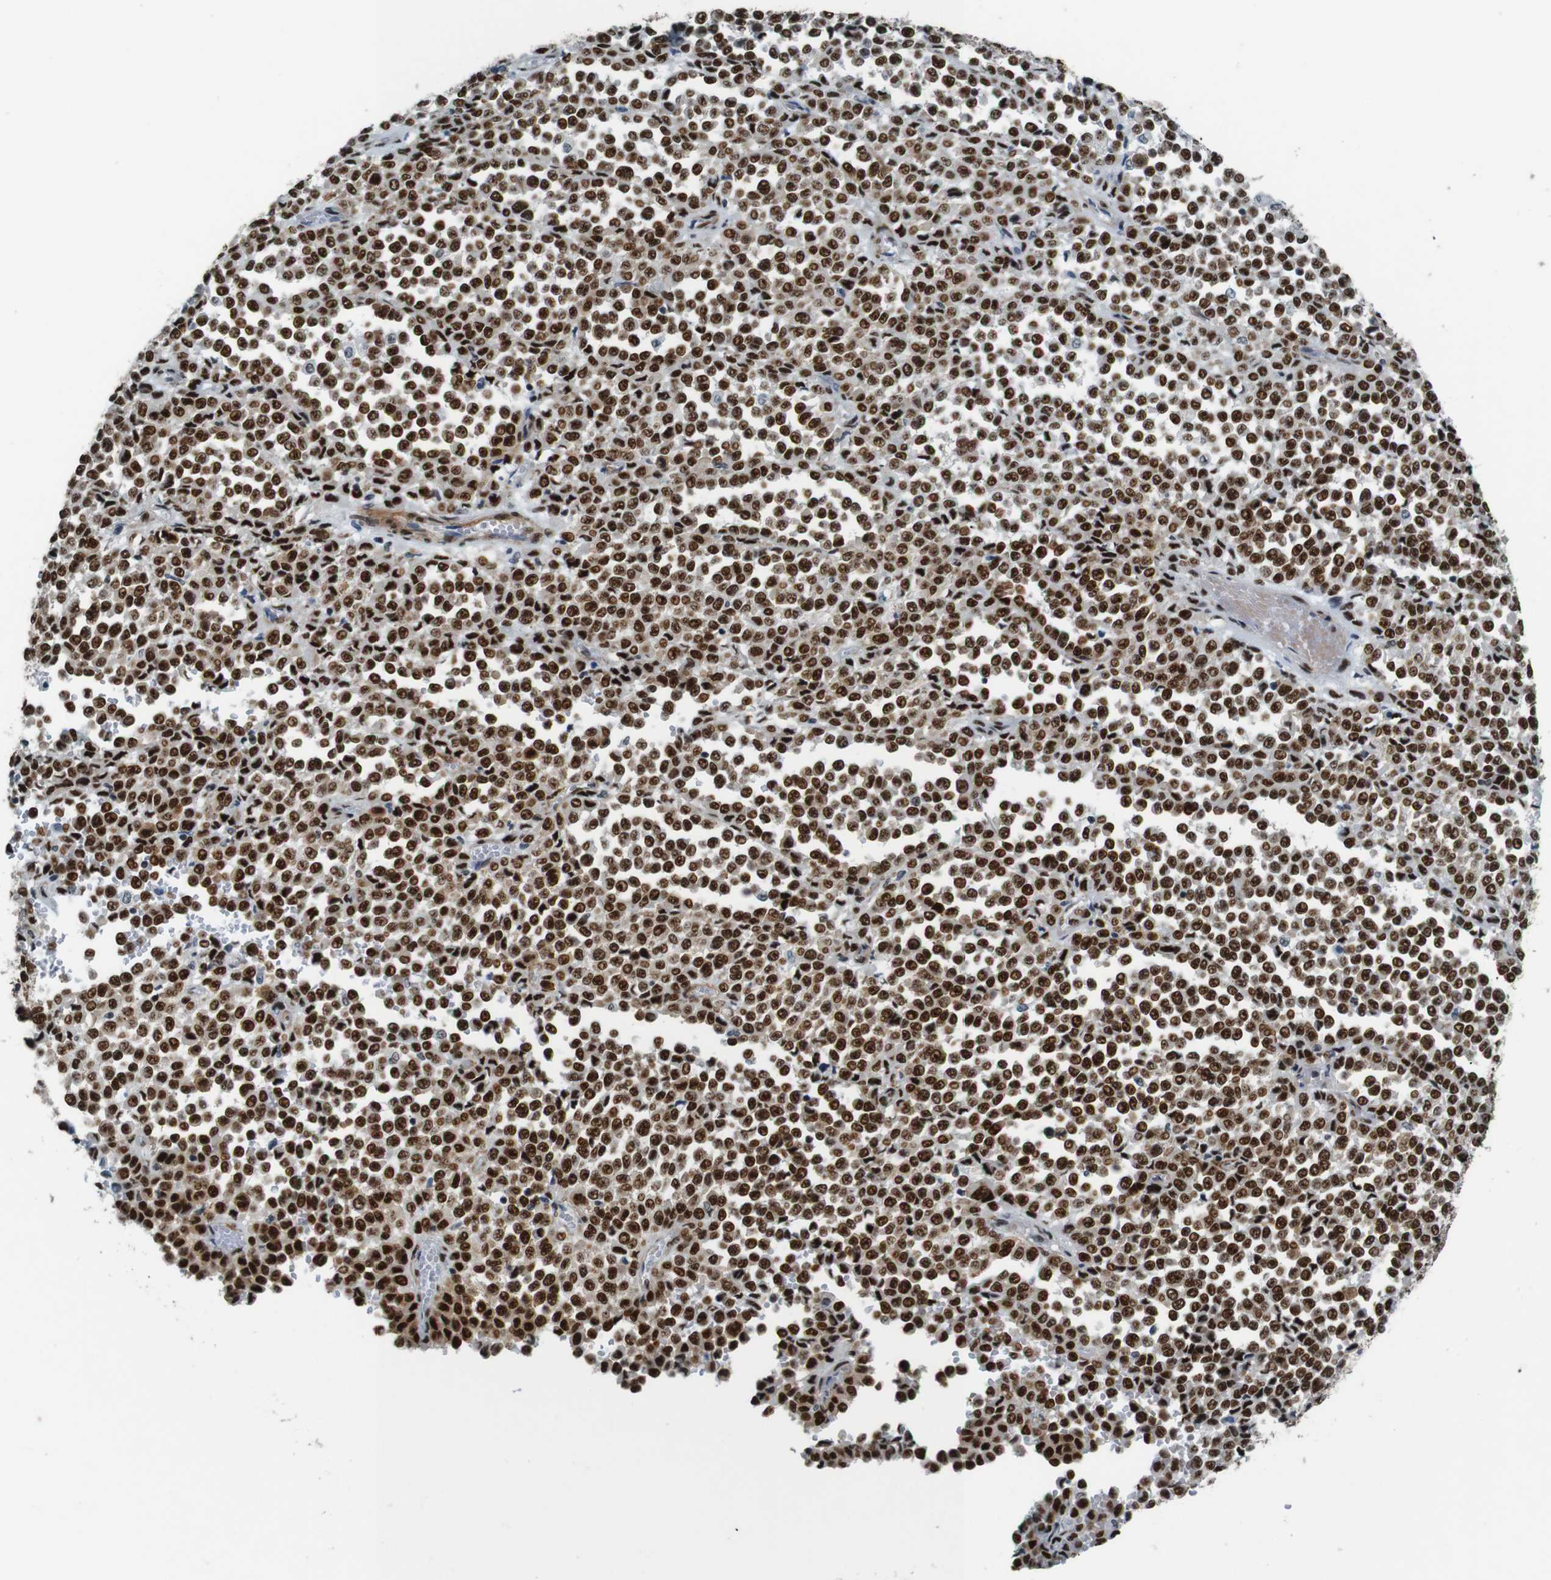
{"staining": {"intensity": "strong", "quantity": ">75%", "location": "nuclear"}, "tissue": "melanoma", "cell_type": "Tumor cells", "image_type": "cancer", "snomed": [{"axis": "morphology", "description": "Malignant melanoma, Metastatic site"}, {"axis": "topography", "description": "Pancreas"}], "caption": "Immunohistochemical staining of melanoma demonstrates strong nuclear protein positivity in approximately >75% of tumor cells.", "gene": "HEXIM1", "patient": {"sex": "female", "age": 30}}